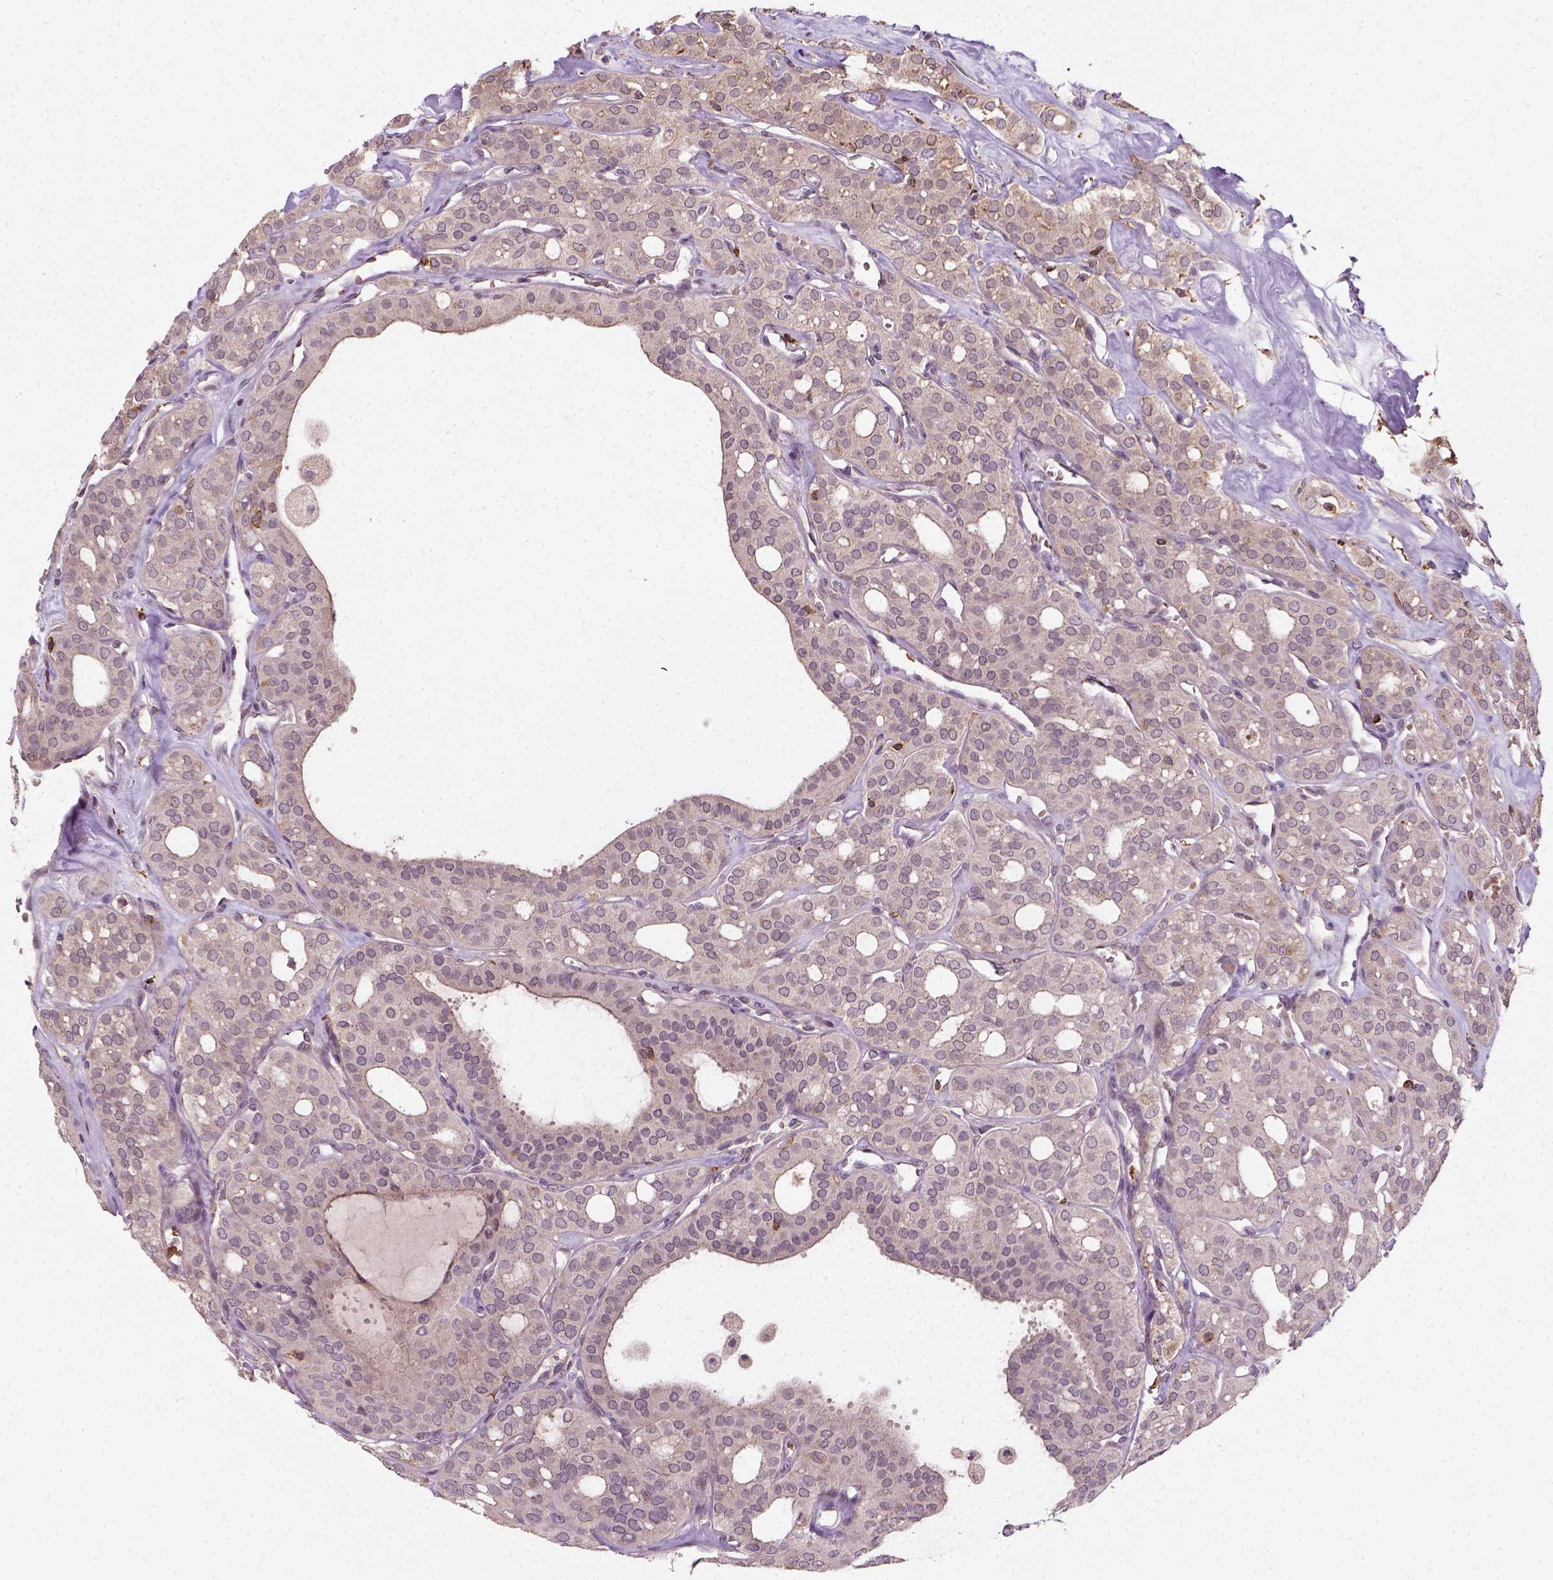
{"staining": {"intensity": "weak", "quantity": "25%-75%", "location": "cytoplasmic/membranous"}, "tissue": "thyroid cancer", "cell_type": "Tumor cells", "image_type": "cancer", "snomed": [{"axis": "morphology", "description": "Follicular adenoma carcinoma, NOS"}, {"axis": "topography", "description": "Thyroid gland"}], "caption": "This histopathology image reveals IHC staining of human thyroid cancer, with low weak cytoplasmic/membranous staining in approximately 25%-75% of tumor cells.", "gene": "CAMKK1", "patient": {"sex": "male", "age": 75}}